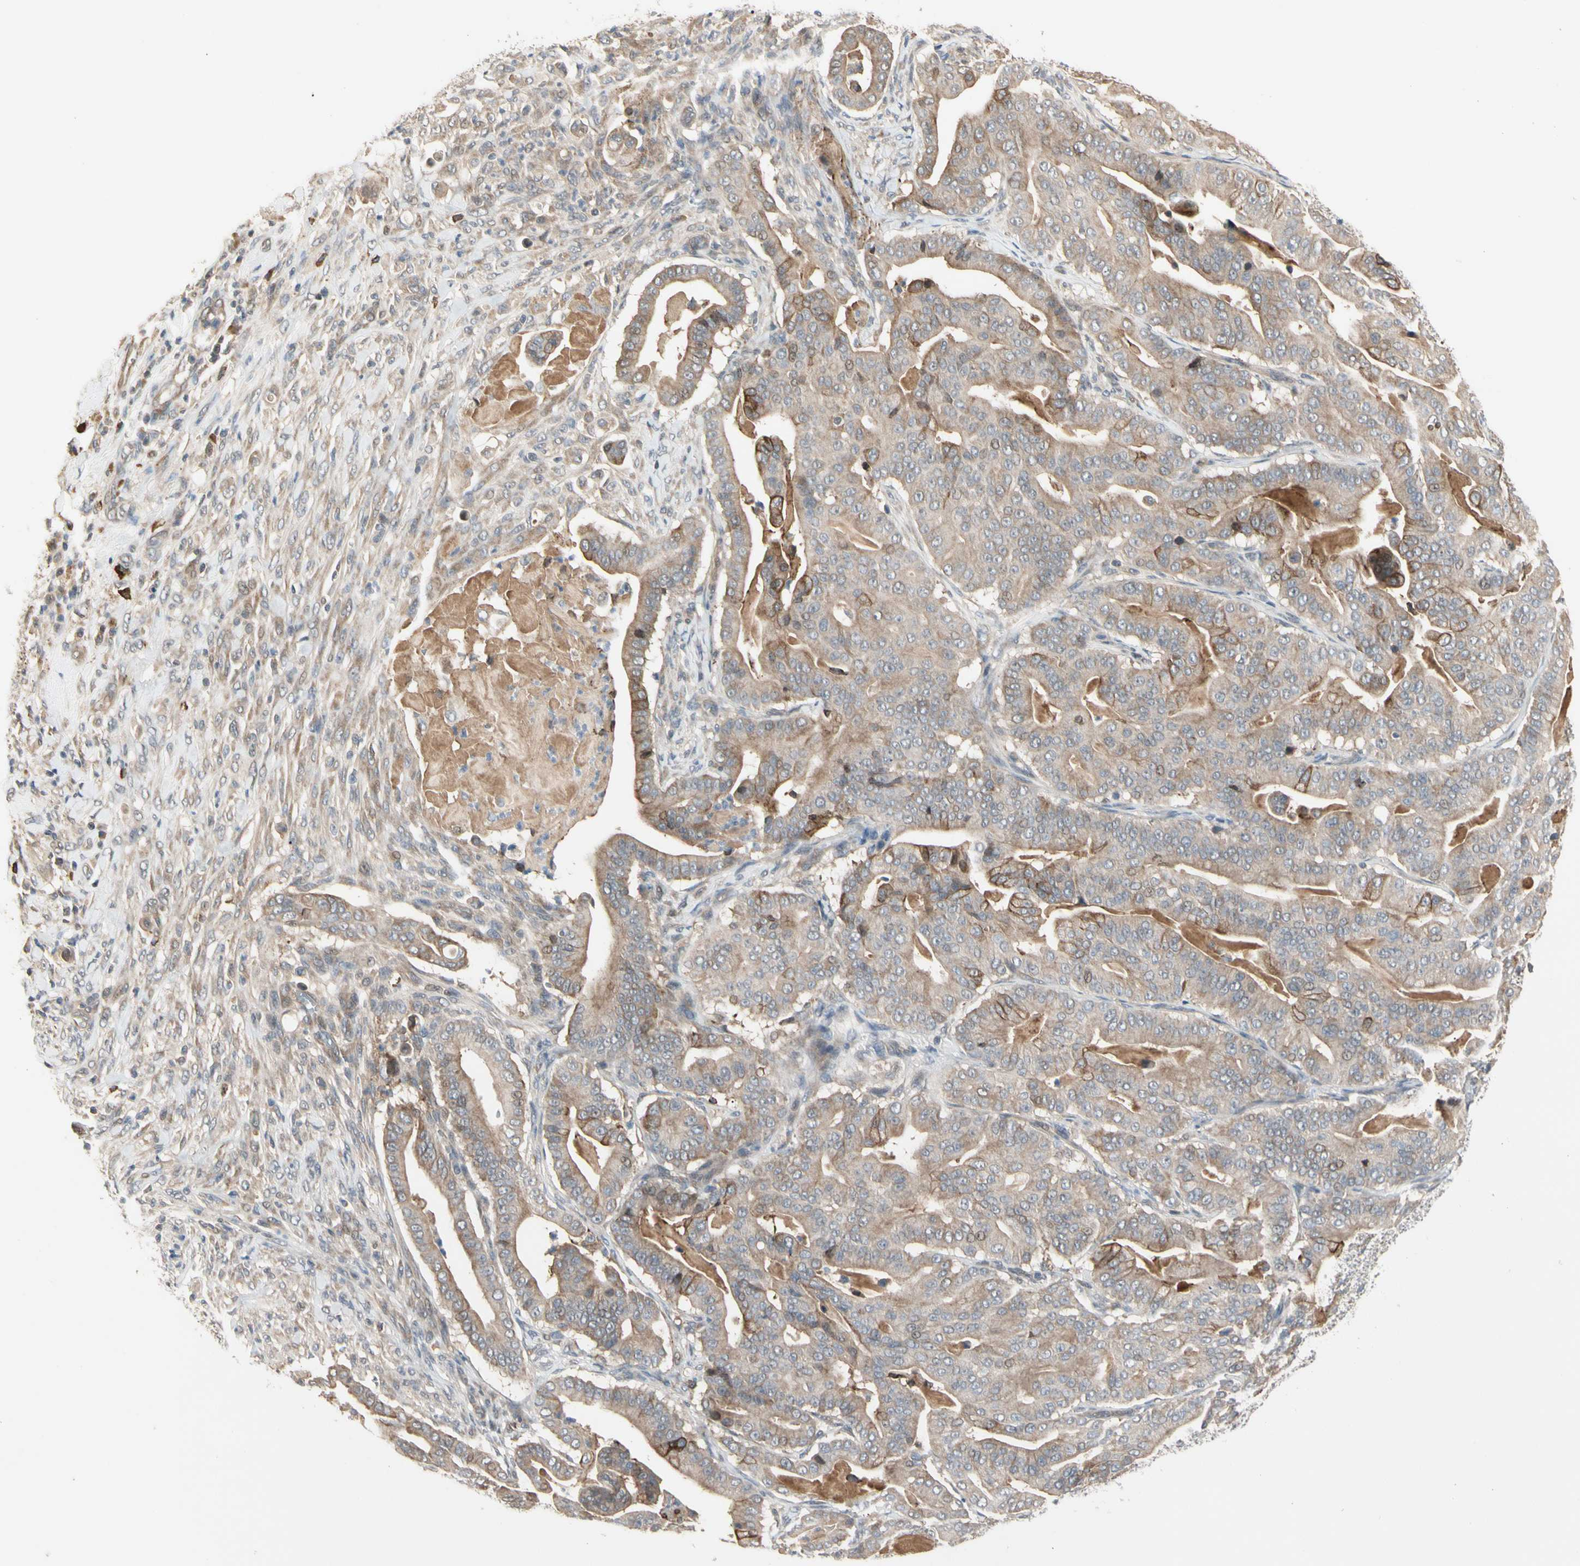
{"staining": {"intensity": "weak", "quantity": ">75%", "location": "cytoplasmic/membranous"}, "tissue": "pancreatic cancer", "cell_type": "Tumor cells", "image_type": "cancer", "snomed": [{"axis": "morphology", "description": "Adenocarcinoma, NOS"}, {"axis": "topography", "description": "Pancreas"}], "caption": "IHC image of human pancreatic cancer stained for a protein (brown), which exhibits low levels of weak cytoplasmic/membranous staining in about >75% of tumor cells.", "gene": "ATG4C", "patient": {"sex": "male", "age": 63}}